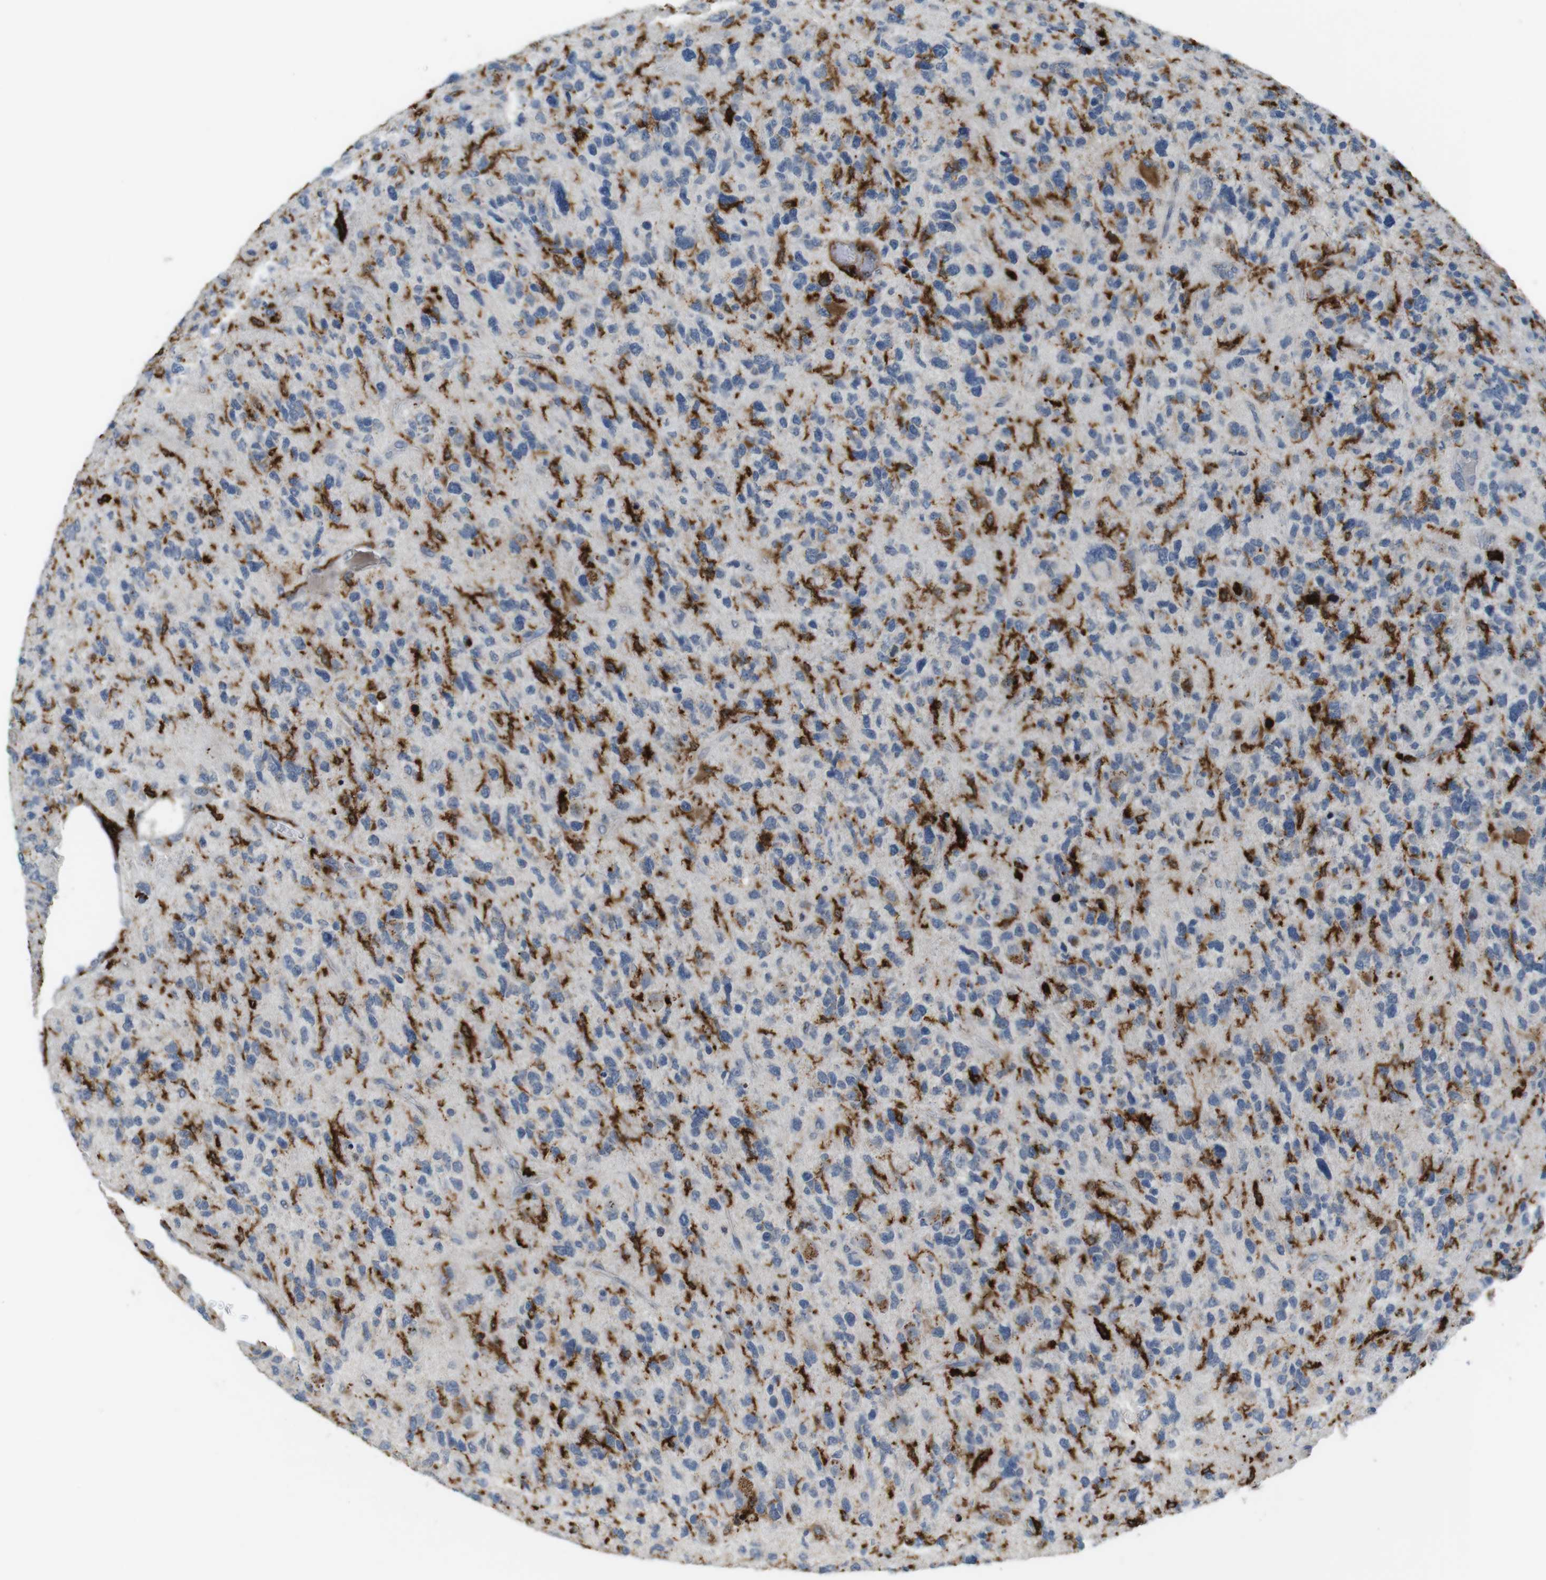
{"staining": {"intensity": "strong", "quantity": "25%-75%", "location": "cytoplasmic/membranous"}, "tissue": "glioma", "cell_type": "Tumor cells", "image_type": "cancer", "snomed": [{"axis": "morphology", "description": "Glioma, malignant, High grade"}, {"axis": "topography", "description": "Brain"}], "caption": "Tumor cells demonstrate high levels of strong cytoplasmic/membranous positivity in about 25%-75% of cells in glioma.", "gene": "HLA-DRA", "patient": {"sex": "female", "age": 58}}